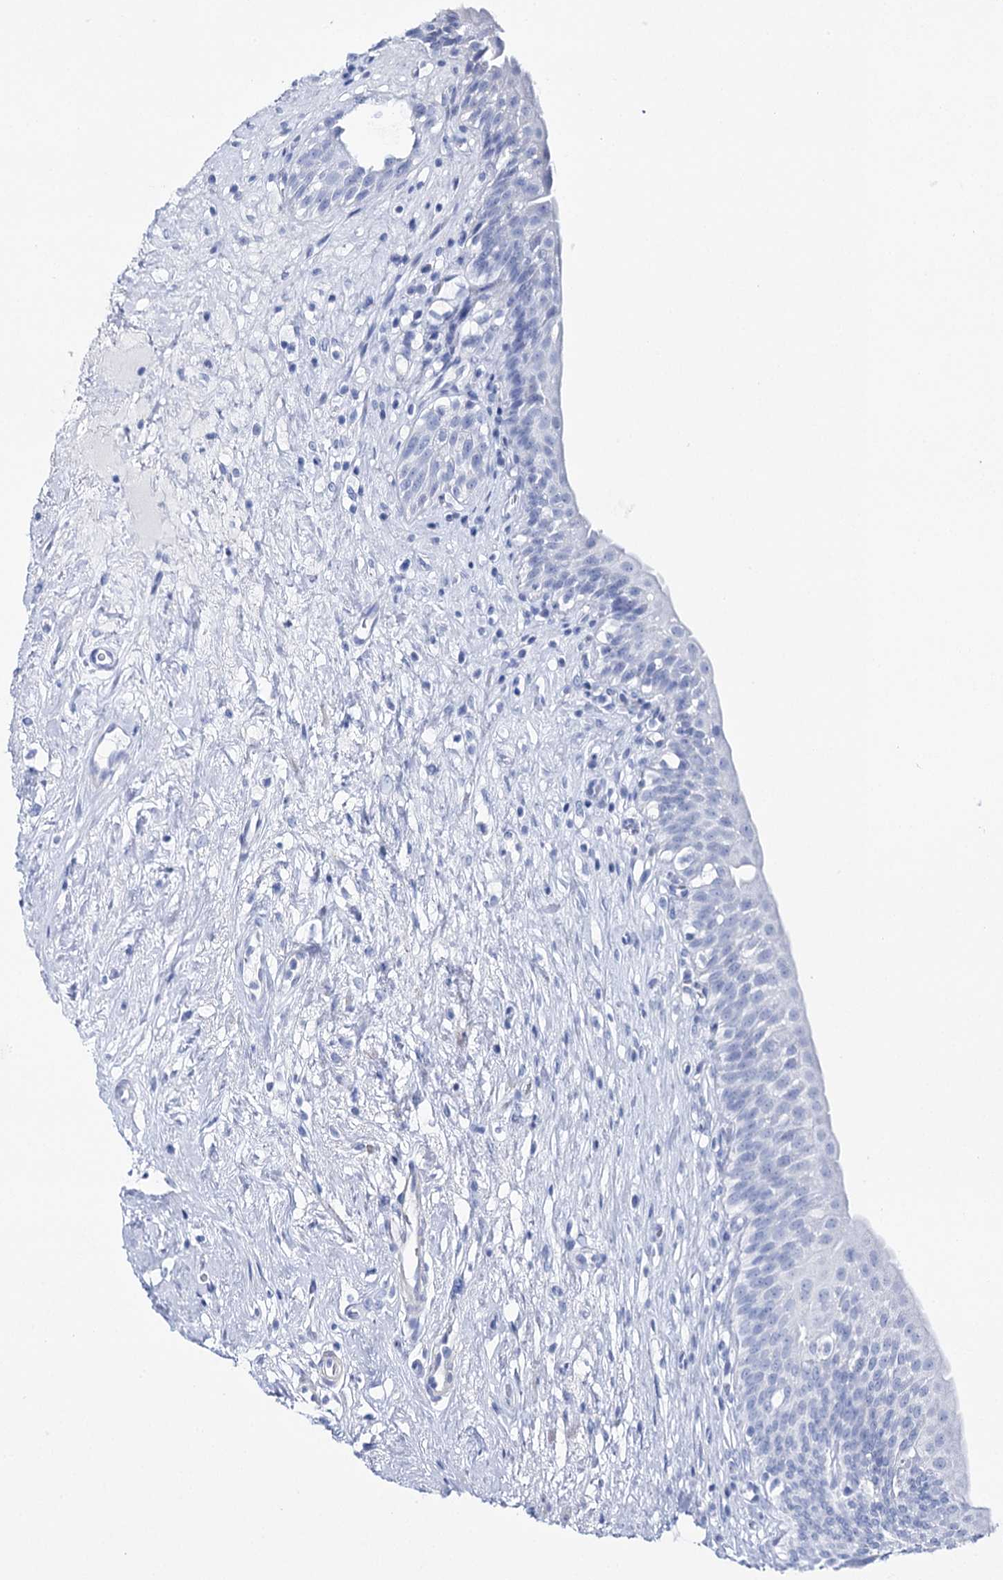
{"staining": {"intensity": "negative", "quantity": "none", "location": "none"}, "tissue": "urinary bladder", "cell_type": "Urothelial cells", "image_type": "normal", "snomed": [{"axis": "morphology", "description": "Normal tissue, NOS"}, {"axis": "topography", "description": "Urinary bladder"}], "caption": "An image of urinary bladder stained for a protein displays no brown staining in urothelial cells. (DAB immunohistochemistry (IHC), high magnification).", "gene": "CSN3", "patient": {"sex": "male", "age": 83}}